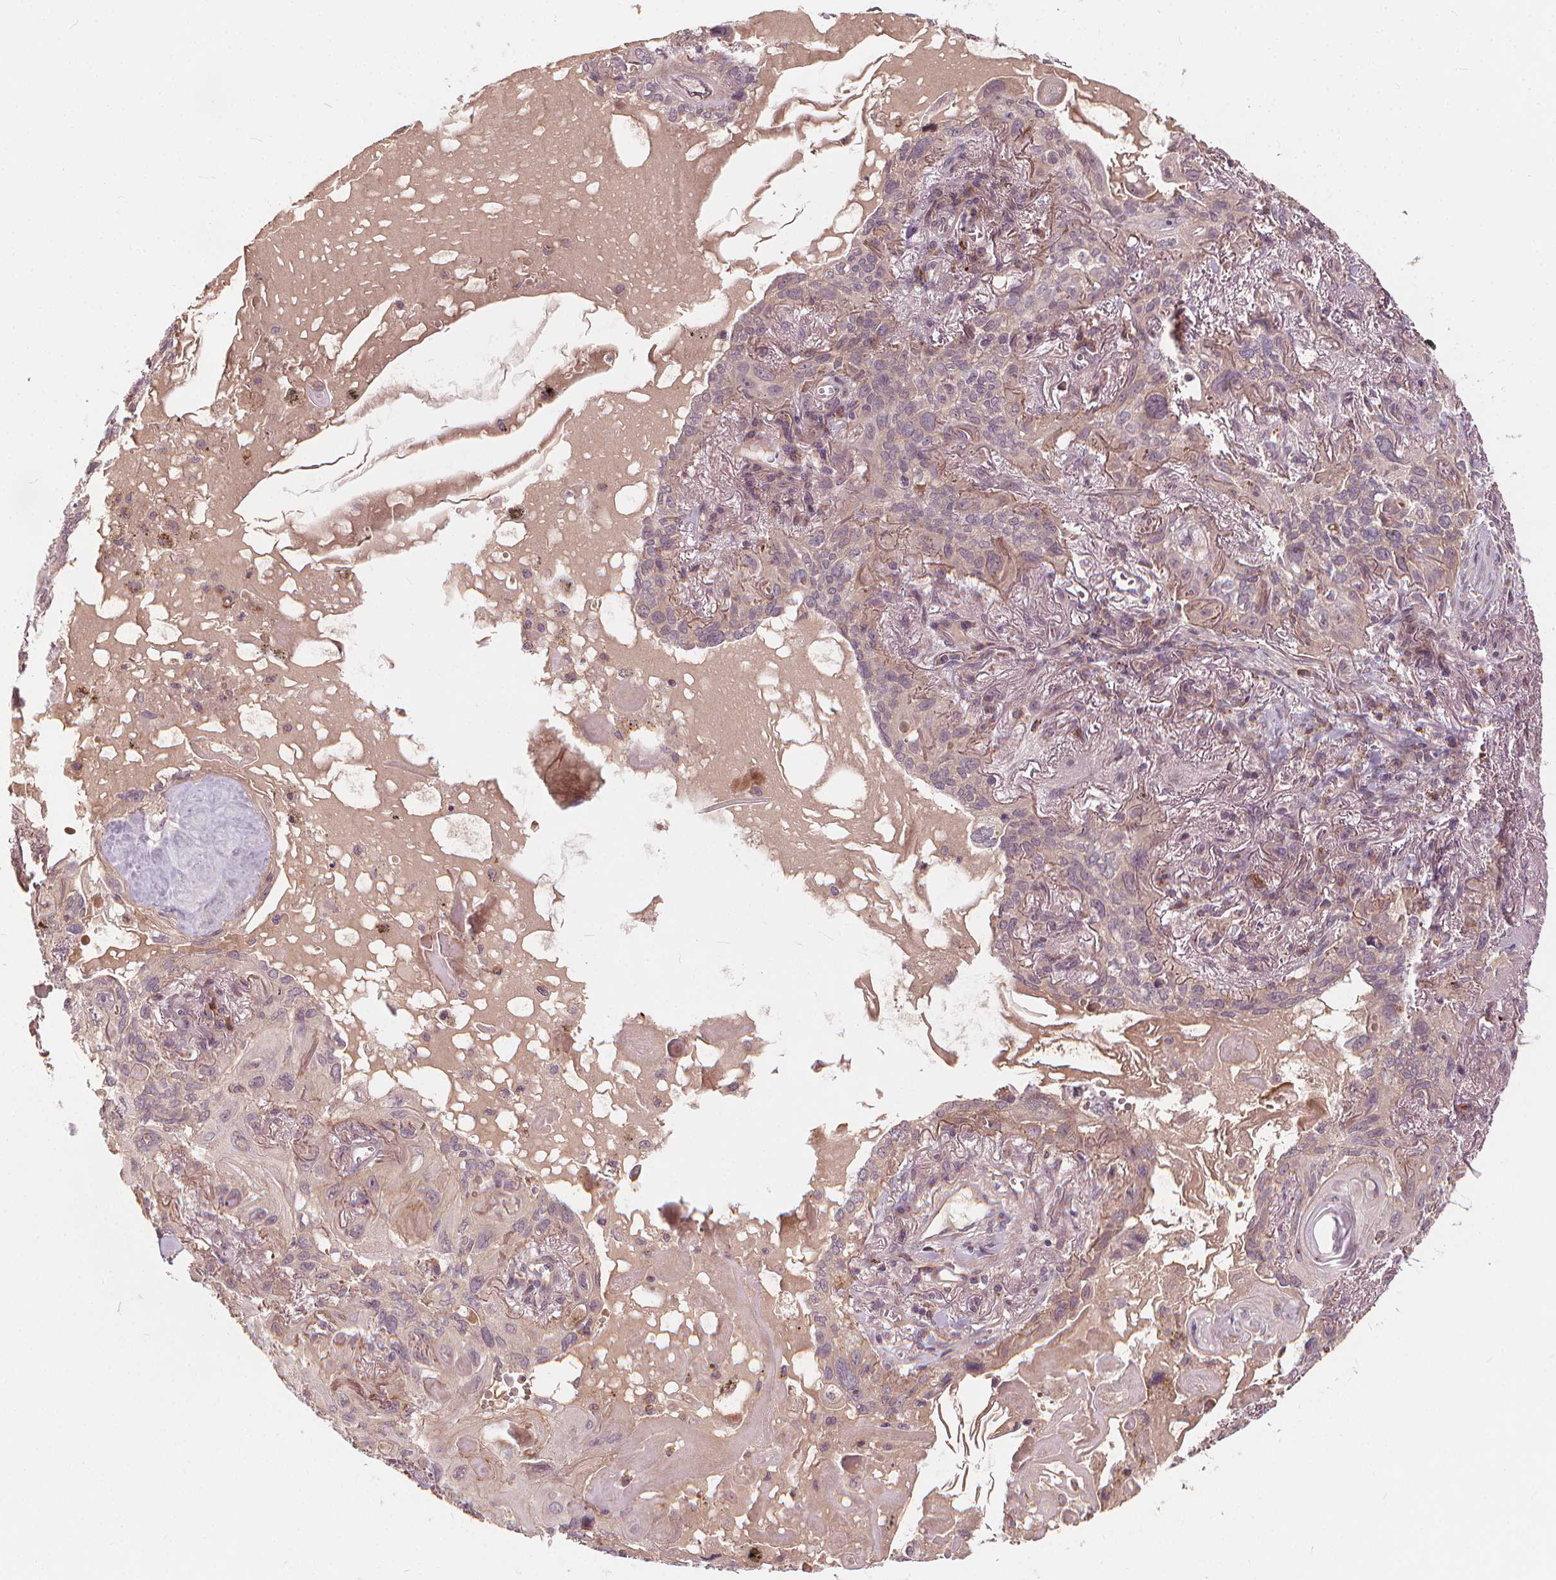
{"staining": {"intensity": "weak", "quantity": "<25%", "location": "cytoplasmic/membranous"}, "tissue": "lung cancer", "cell_type": "Tumor cells", "image_type": "cancer", "snomed": [{"axis": "morphology", "description": "Squamous cell carcinoma, NOS"}, {"axis": "topography", "description": "Lung"}], "caption": "There is no significant positivity in tumor cells of squamous cell carcinoma (lung).", "gene": "IPO13", "patient": {"sex": "male", "age": 79}}